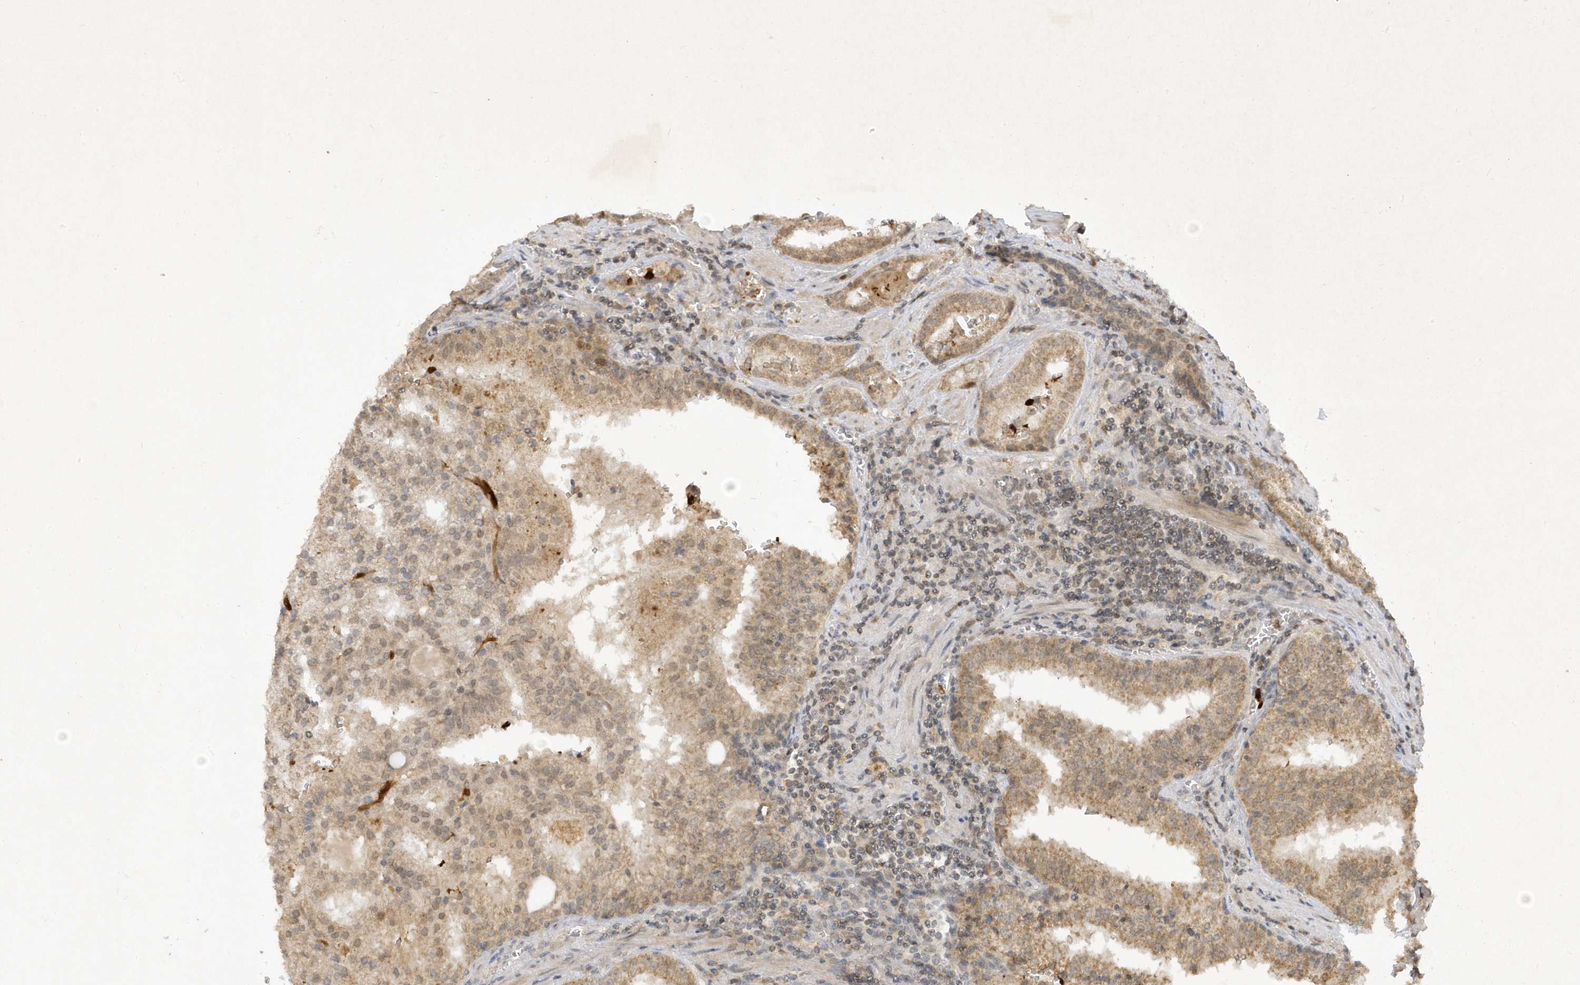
{"staining": {"intensity": "weak", "quantity": ">75%", "location": "cytoplasmic/membranous"}, "tissue": "prostate cancer", "cell_type": "Tumor cells", "image_type": "cancer", "snomed": [{"axis": "morphology", "description": "Adenocarcinoma, High grade"}, {"axis": "topography", "description": "Prostate"}], "caption": "Immunohistochemical staining of human prostate cancer (adenocarcinoma (high-grade)) shows low levels of weak cytoplasmic/membranous positivity in about >75% of tumor cells.", "gene": "ZNF213", "patient": {"sex": "male", "age": 68}}